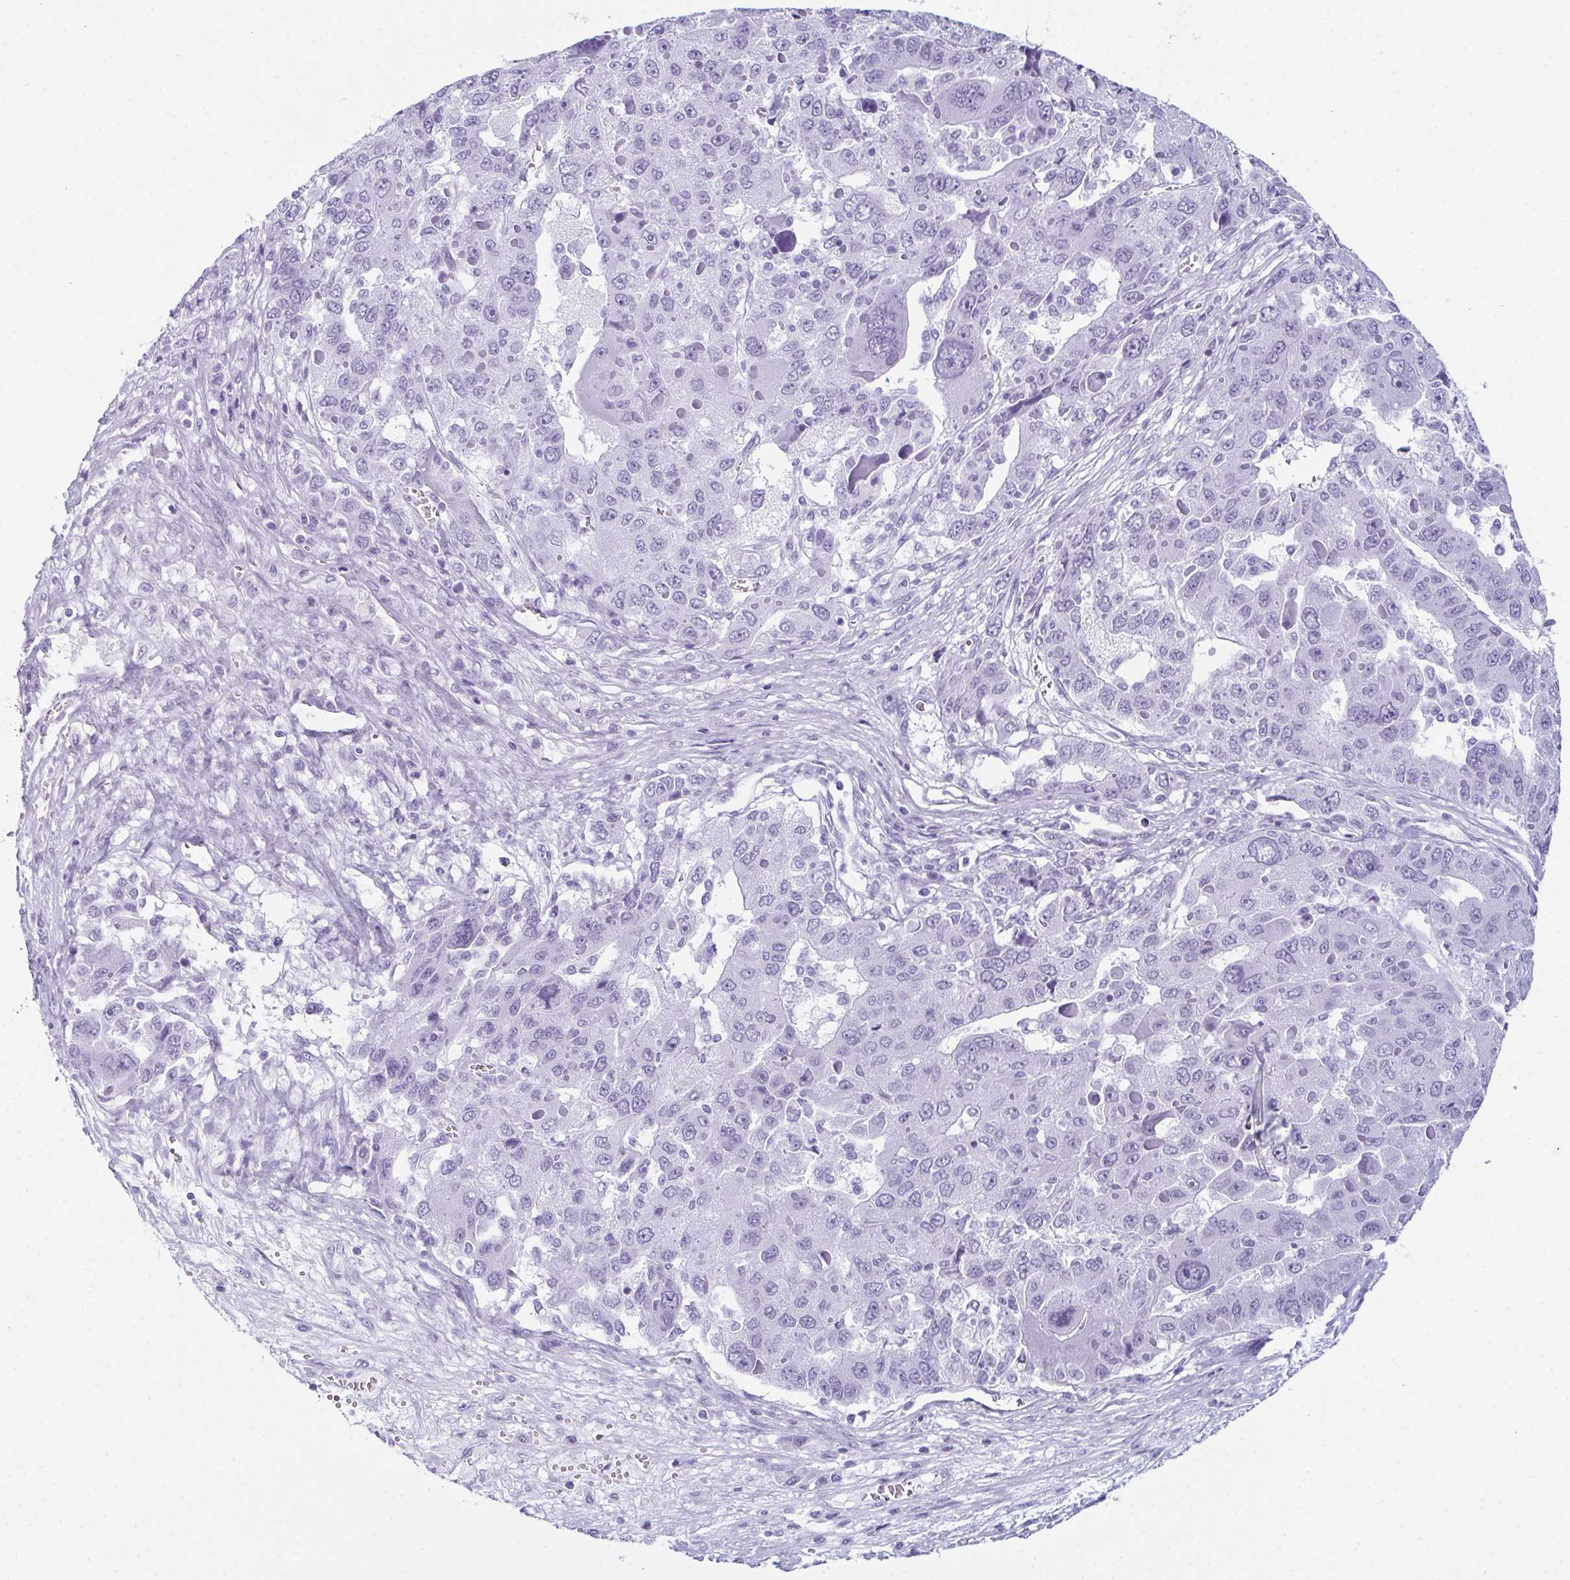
{"staining": {"intensity": "negative", "quantity": "none", "location": "none"}, "tissue": "liver cancer", "cell_type": "Tumor cells", "image_type": "cancer", "snomed": [{"axis": "morphology", "description": "Carcinoma, Hepatocellular, NOS"}, {"axis": "topography", "description": "Liver"}], "caption": "Immunohistochemistry image of hepatocellular carcinoma (liver) stained for a protein (brown), which reveals no positivity in tumor cells.", "gene": "ENKUR", "patient": {"sex": "female", "age": 41}}